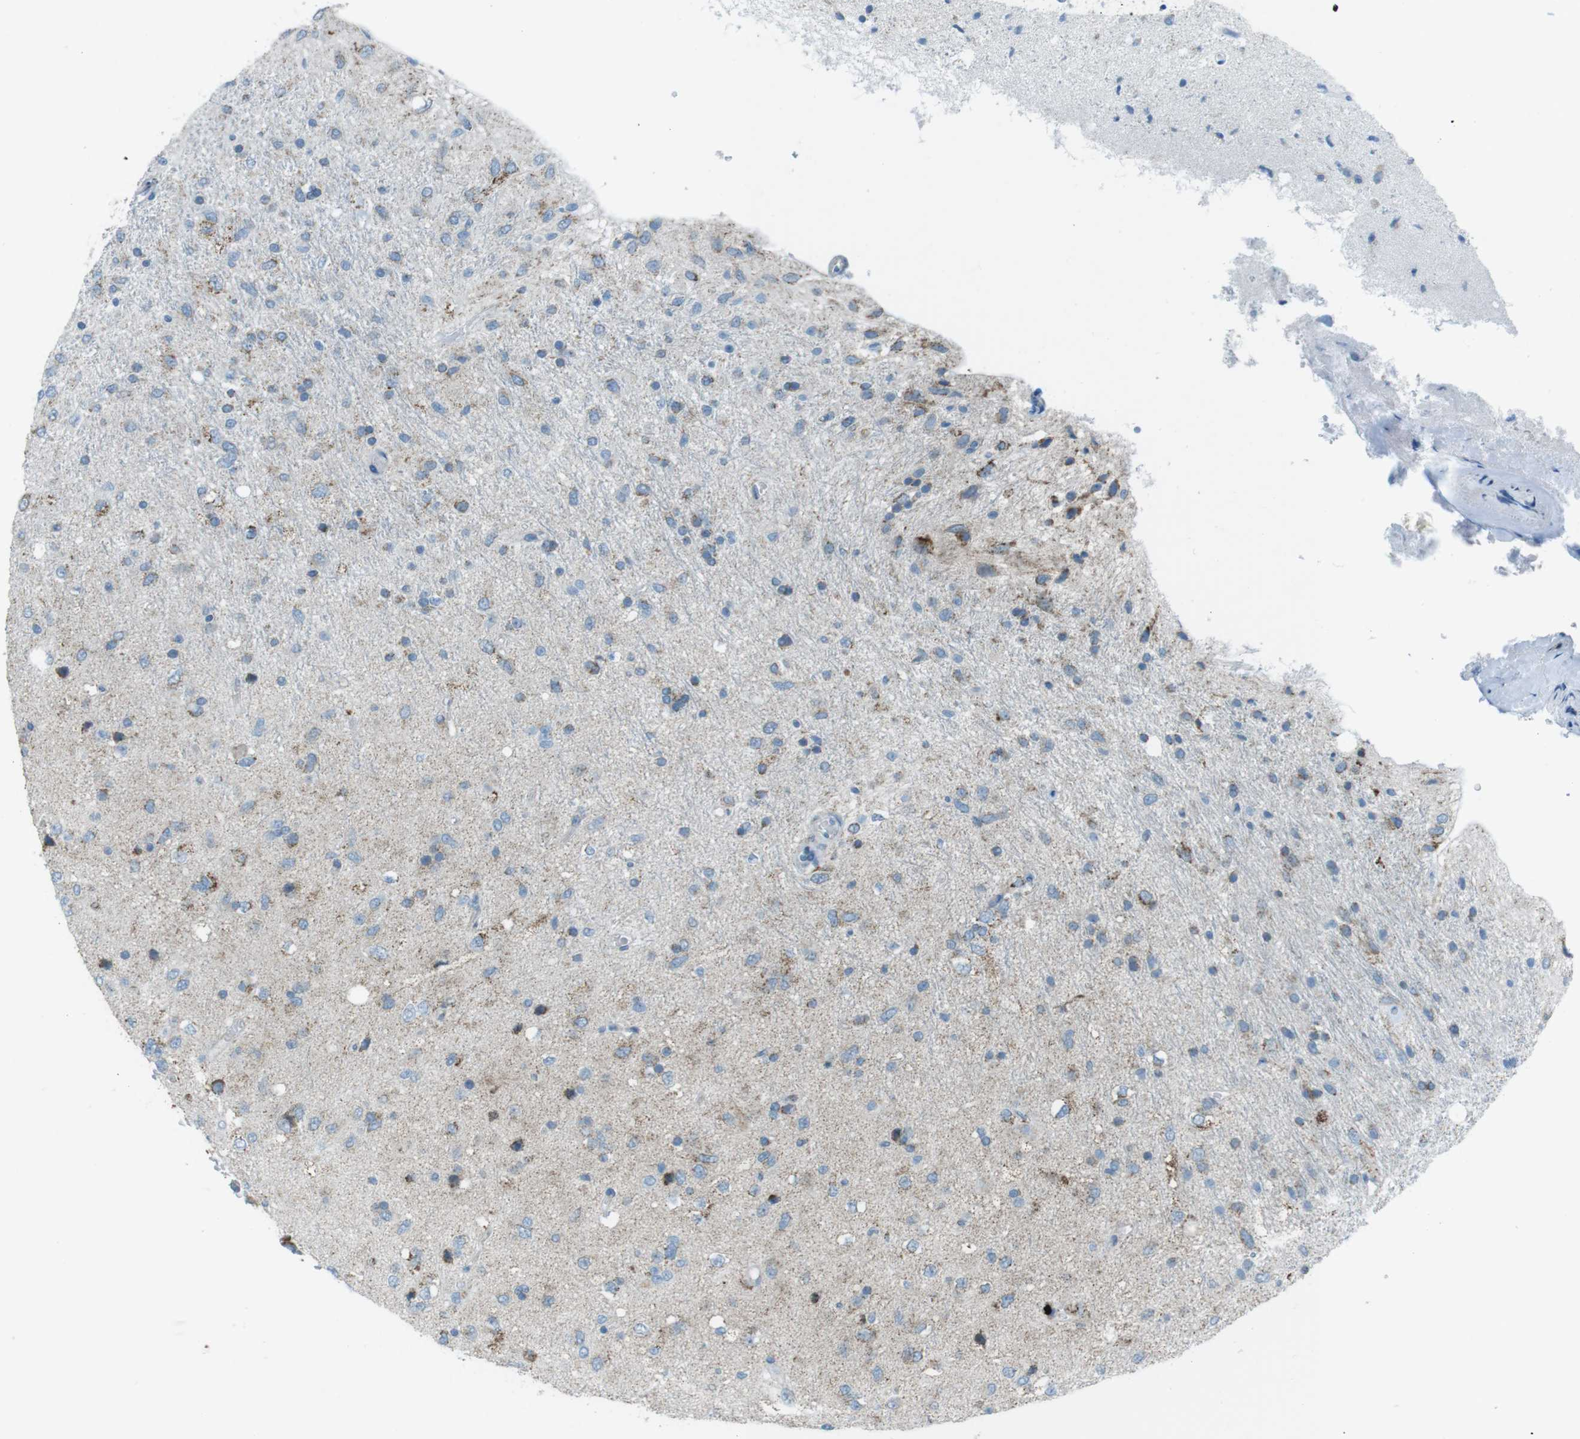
{"staining": {"intensity": "weak", "quantity": "<25%", "location": "cytoplasmic/membranous"}, "tissue": "glioma", "cell_type": "Tumor cells", "image_type": "cancer", "snomed": [{"axis": "morphology", "description": "Glioma, malignant, Low grade"}, {"axis": "topography", "description": "Brain"}], "caption": "This image is of malignant glioma (low-grade) stained with IHC to label a protein in brown with the nuclei are counter-stained blue. There is no staining in tumor cells.", "gene": "DNAJA3", "patient": {"sex": "male", "age": 77}}